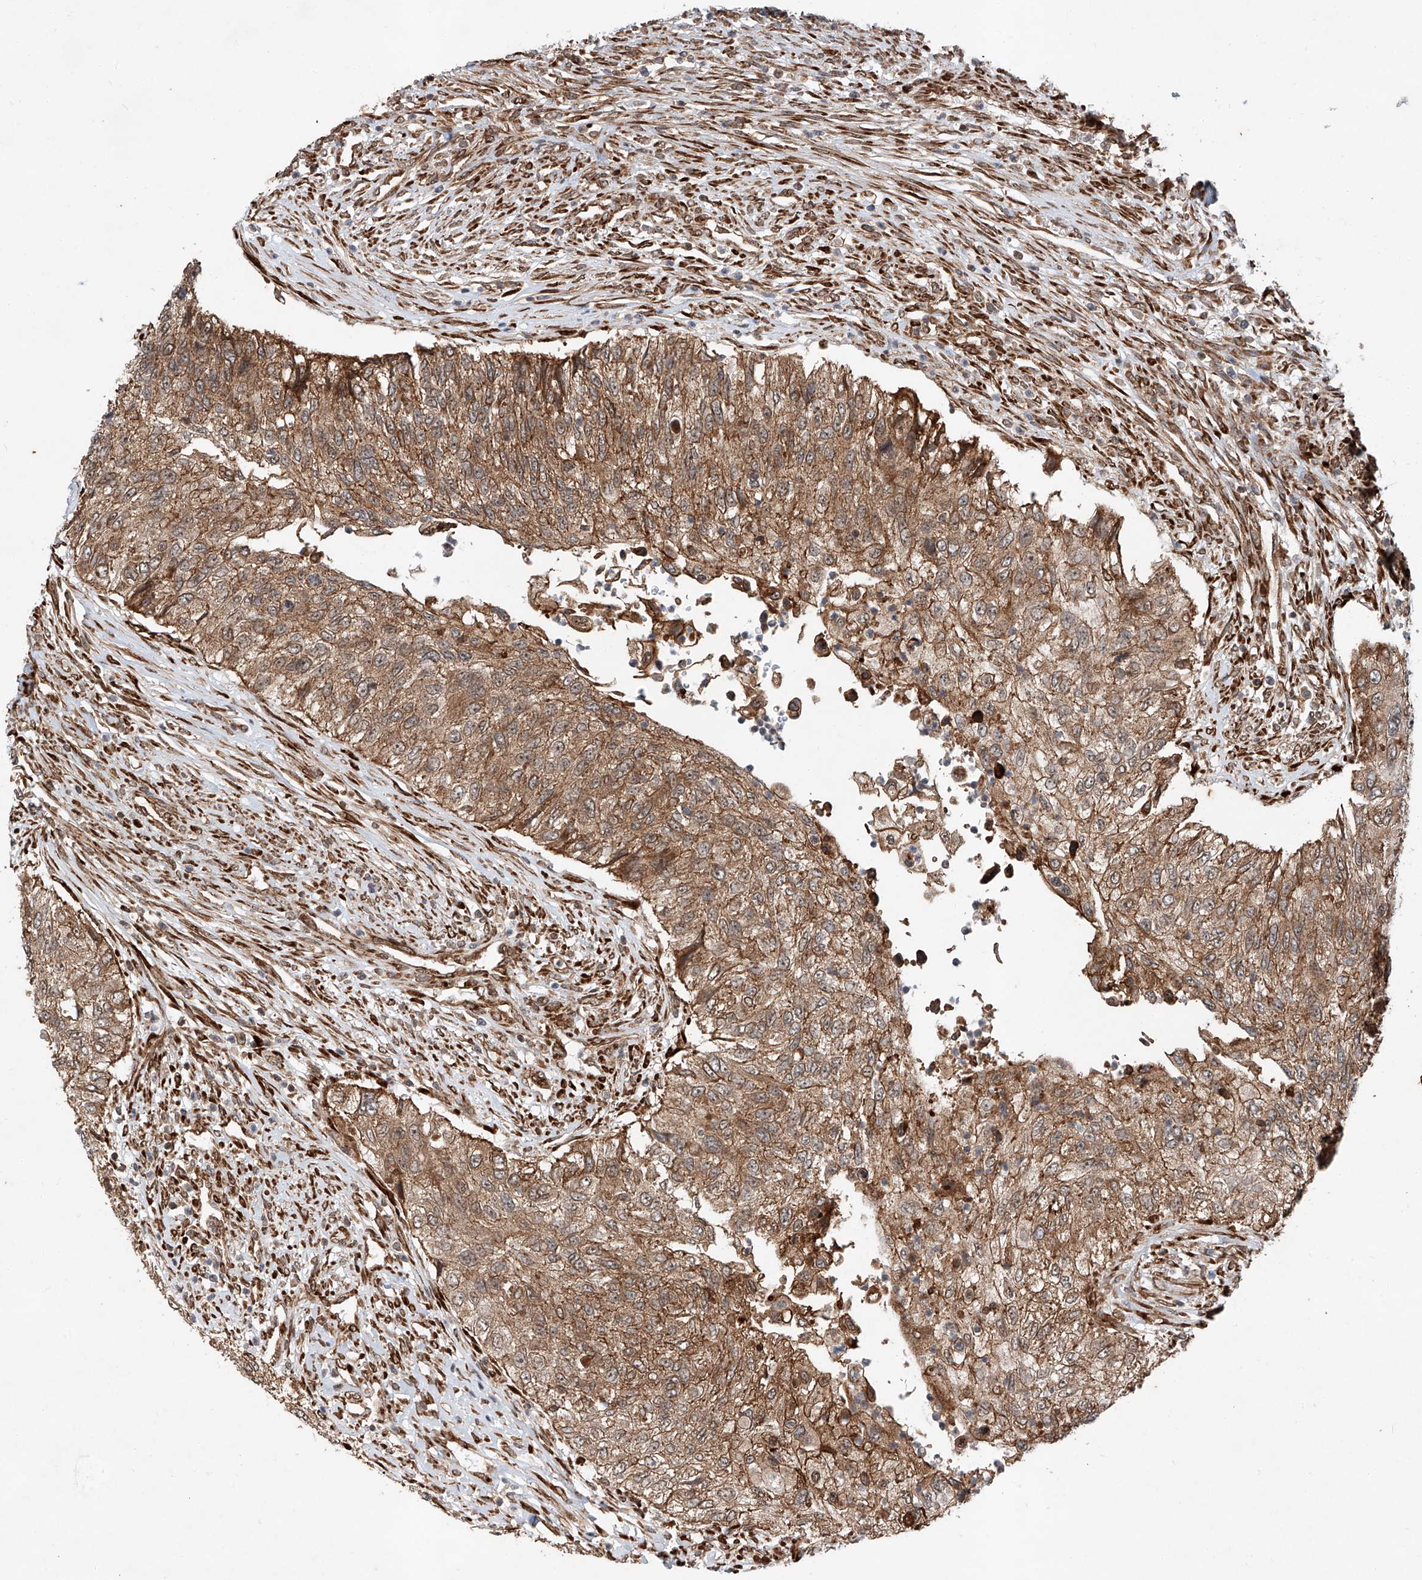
{"staining": {"intensity": "moderate", "quantity": ">75%", "location": "cytoplasmic/membranous"}, "tissue": "urothelial cancer", "cell_type": "Tumor cells", "image_type": "cancer", "snomed": [{"axis": "morphology", "description": "Urothelial carcinoma, High grade"}, {"axis": "topography", "description": "Urinary bladder"}], "caption": "DAB (3,3'-diaminobenzidine) immunohistochemical staining of urothelial cancer shows moderate cytoplasmic/membranous protein expression in approximately >75% of tumor cells.", "gene": "ZFP28", "patient": {"sex": "female", "age": 60}}